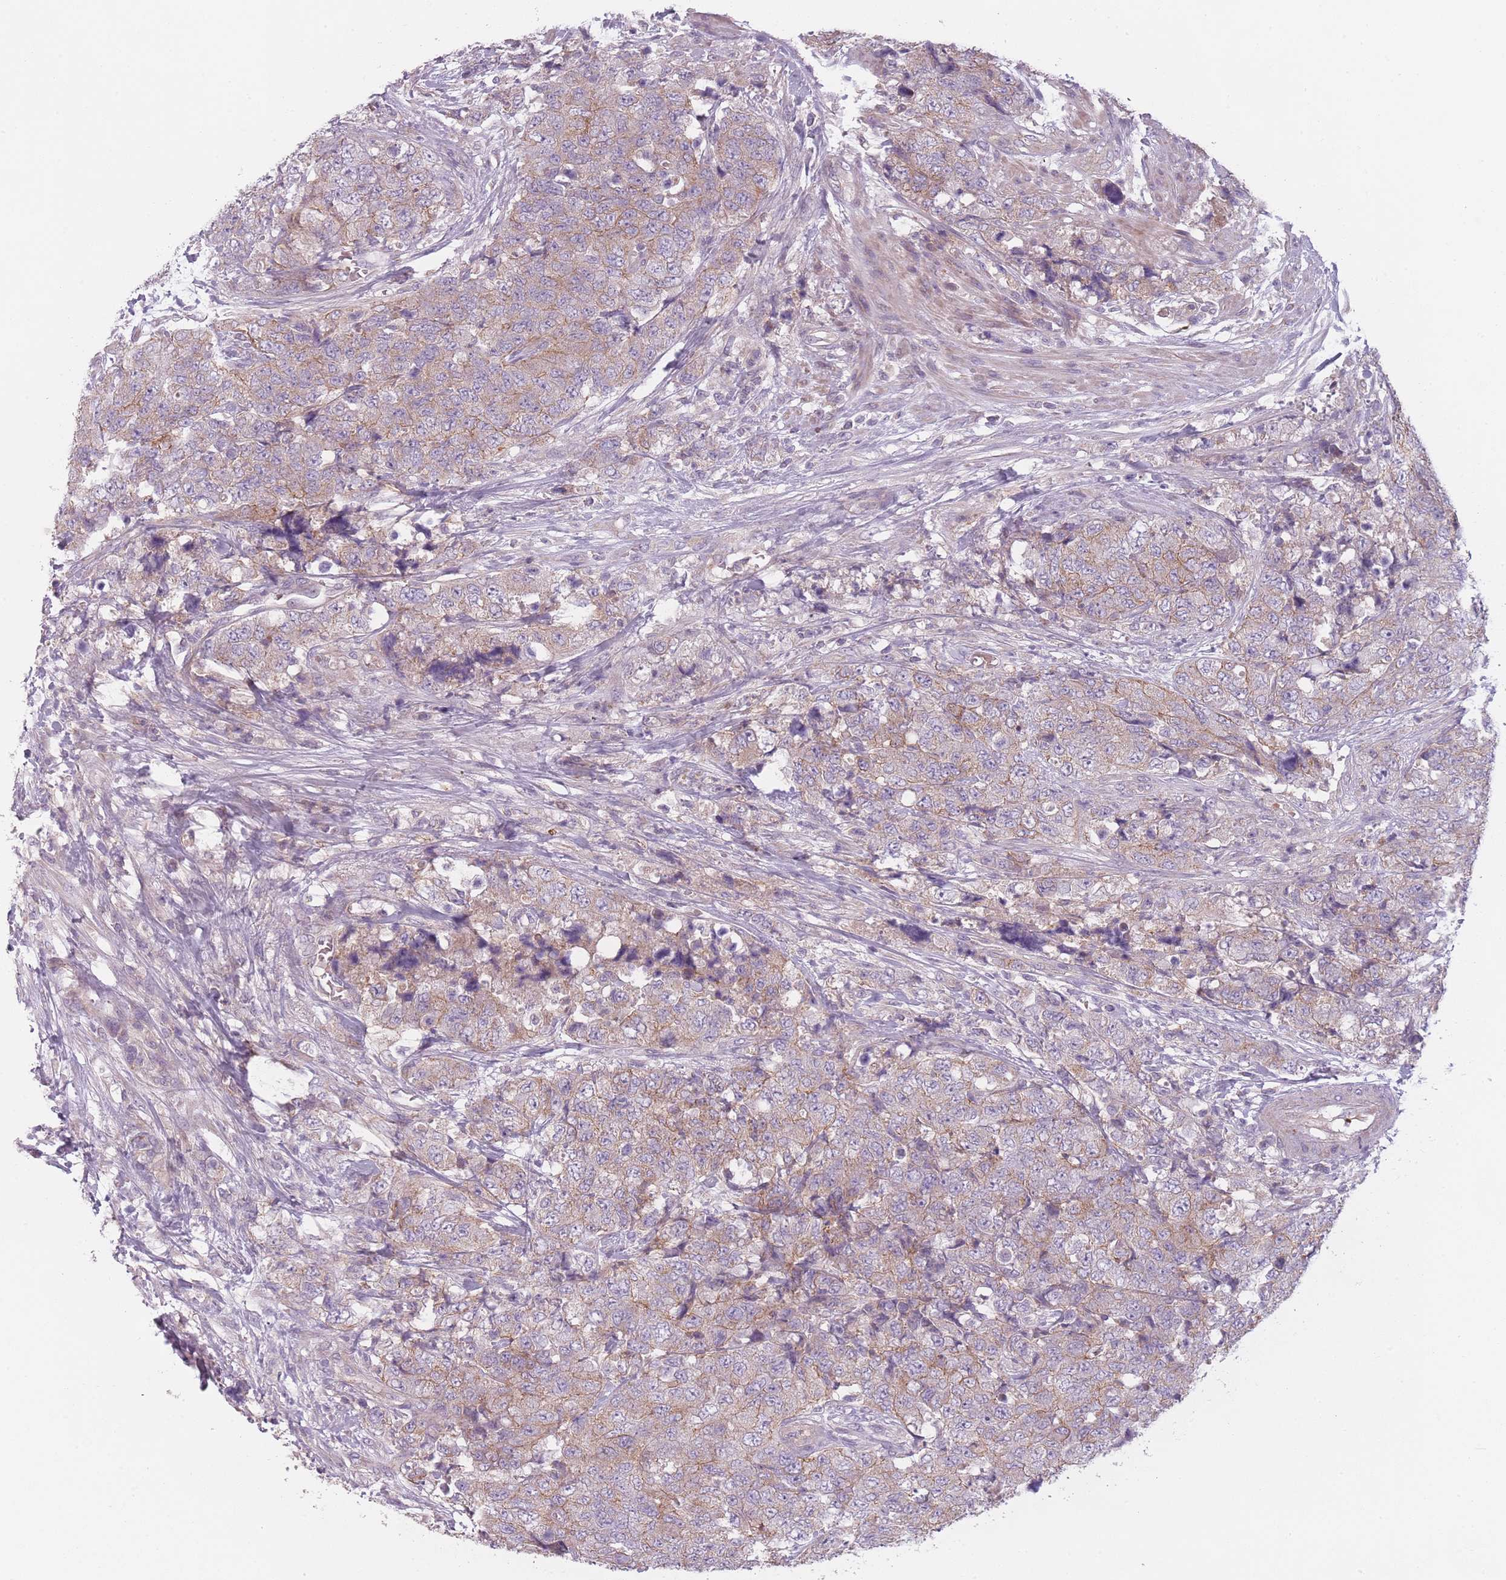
{"staining": {"intensity": "weak", "quantity": "25%-75%", "location": "cytoplasmic/membranous"}, "tissue": "urothelial cancer", "cell_type": "Tumor cells", "image_type": "cancer", "snomed": [{"axis": "morphology", "description": "Urothelial carcinoma, High grade"}, {"axis": "topography", "description": "Urinary bladder"}], "caption": "Human urothelial cancer stained with a brown dye demonstrates weak cytoplasmic/membranous positive positivity in approximately 25%-75% of tumor cells.", "gene": "NT5DC2", "patient": {"sex": "female", "age": 78}}